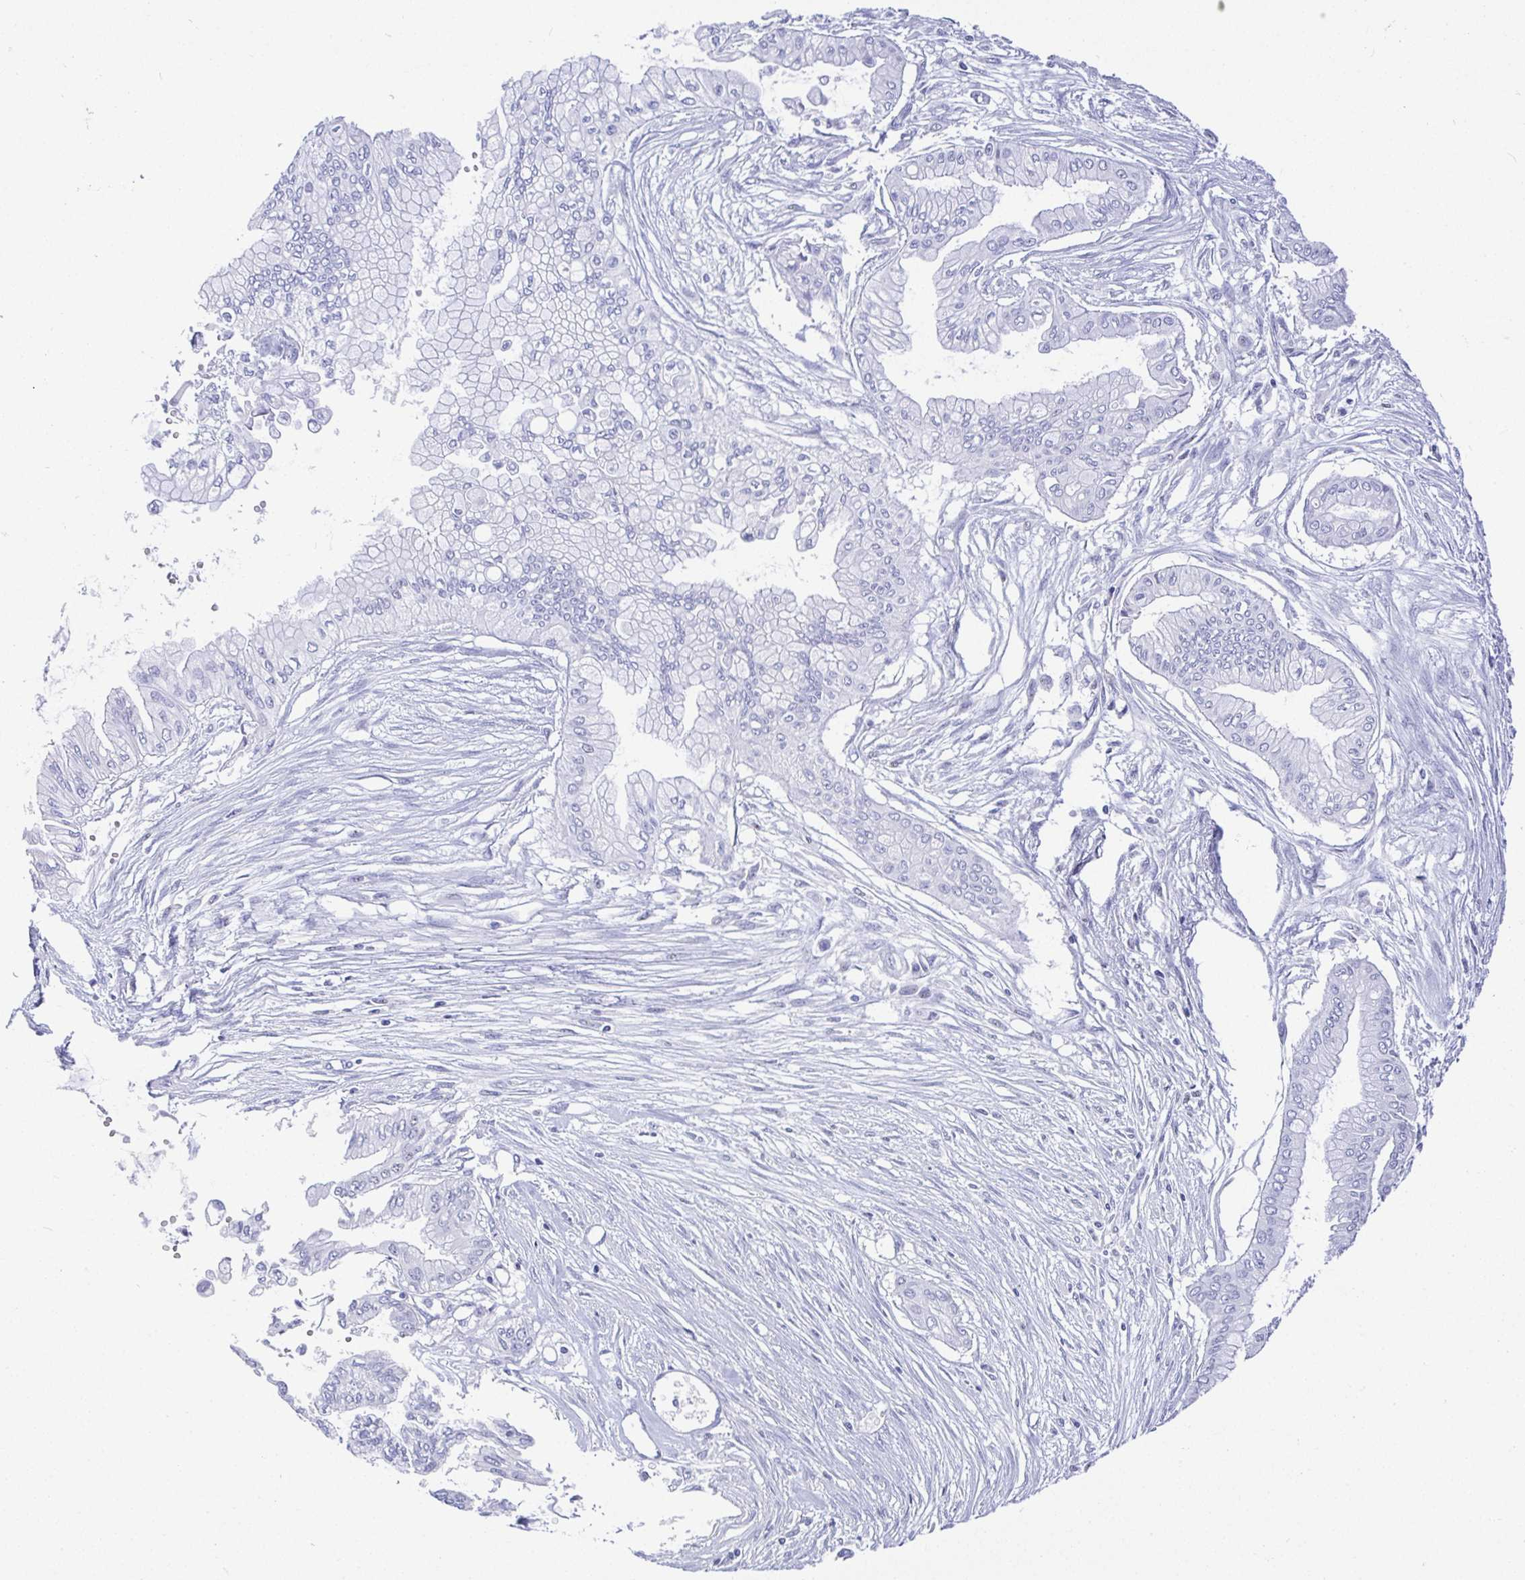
{"staining": {"intensity": "negative", "quantity": "none", "location": "none"}, "tissue": "pancreatic cancer", "cell_type": "Tumor cells", "image_type": "cancer", "snomed": [{"axis": "morphology", "description": "Adenocarcinoma, NOS"}, {"axis": "topography", "description": "Pancreas"}], "caption": "Immunohistochemical staining of human pancreatic adenocarcinoma reveals no significant positivity in tumor cells.", "gene": "TMEM241", "patient": {"sex": "female", "age": 68}}